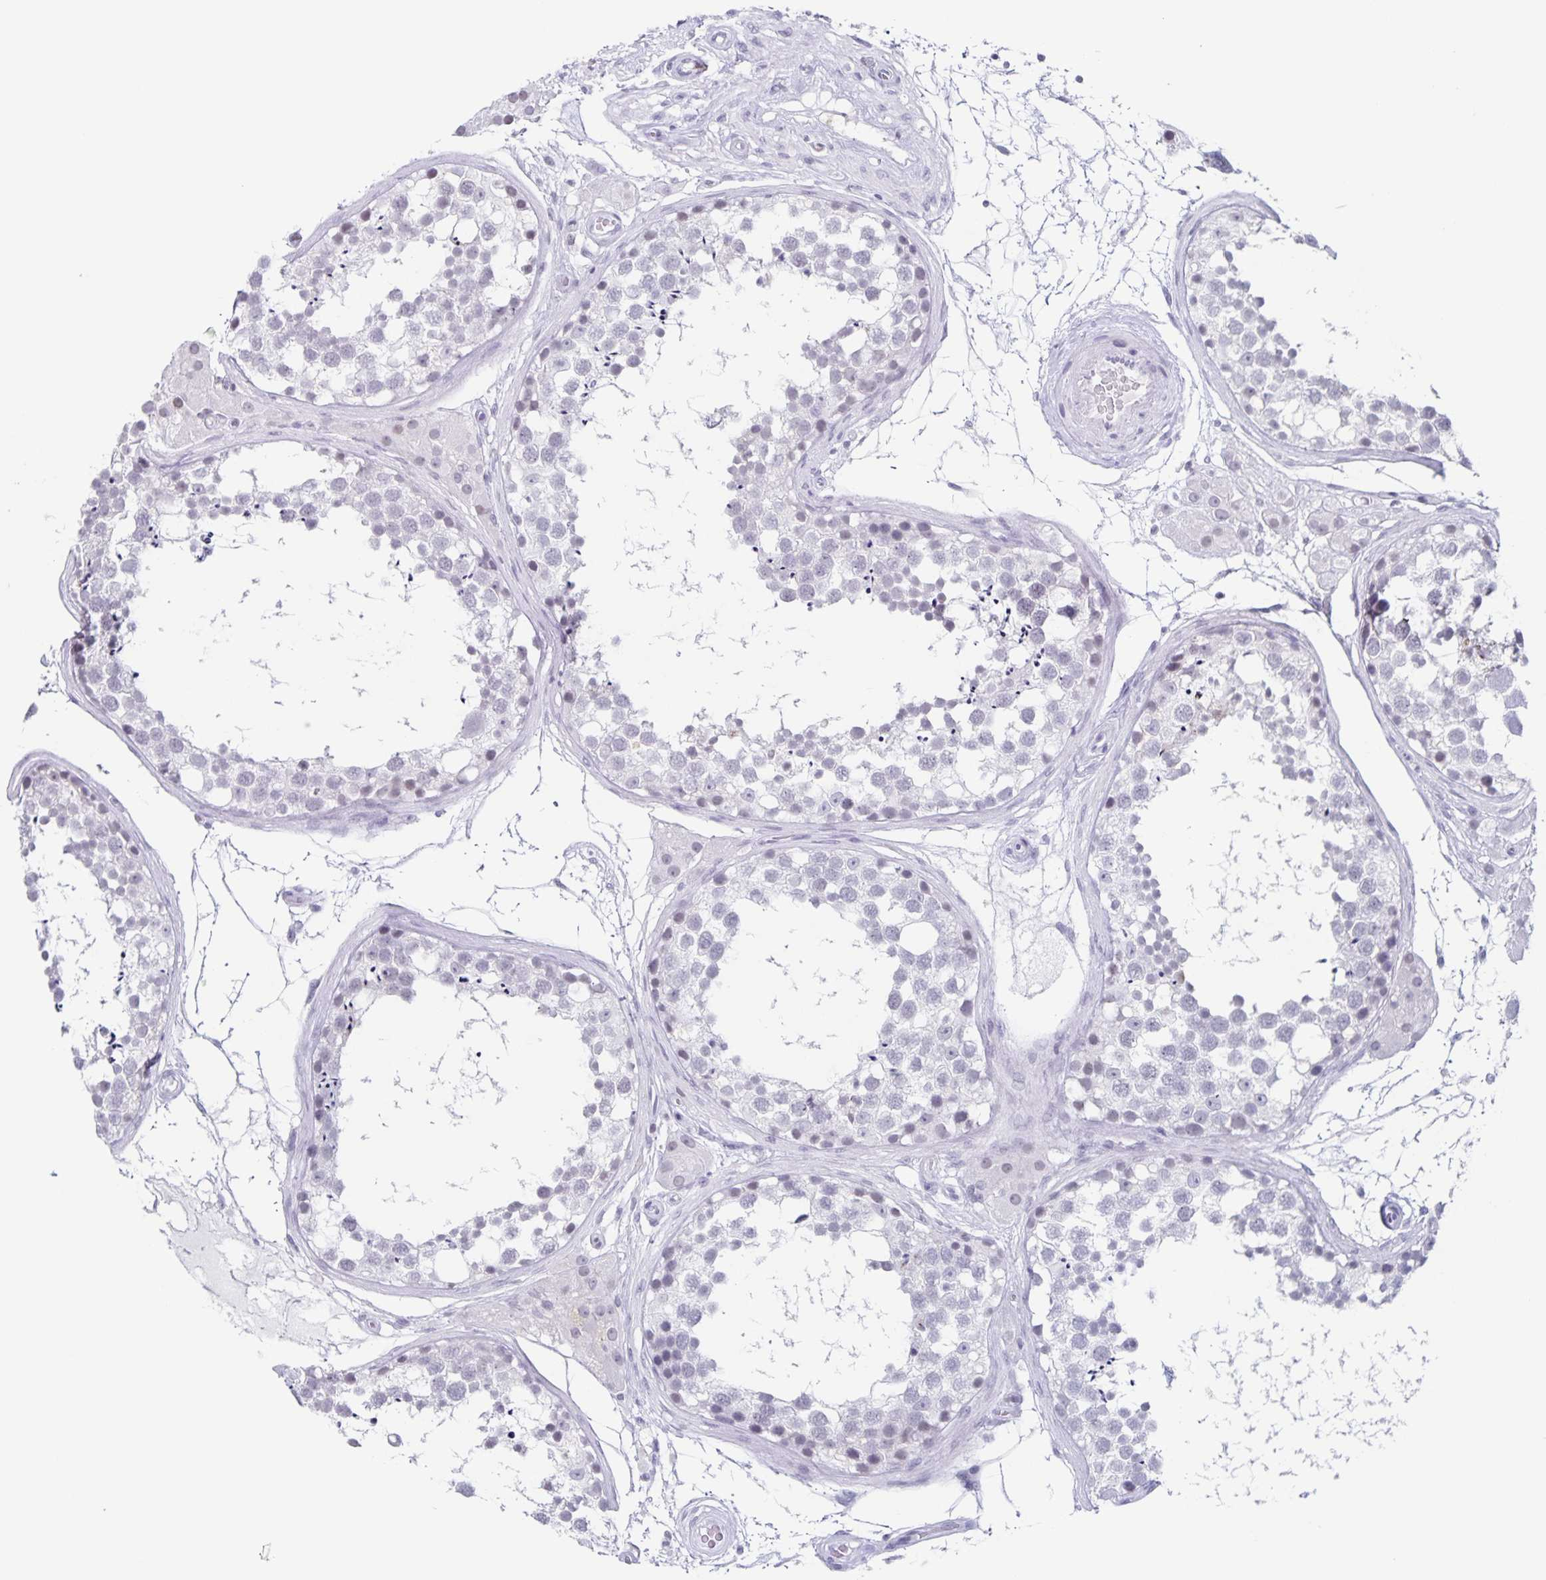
{"staining": {"intensity": "negative", "quantity": "none", "location": "none"}, "tissue": "testis", "cell_type": "Cells in seminiferous ducts", "image_type": "normal", "snomed": [{"axis": "morphology", "description": "Normal tissue, NOS"}, {"axis": "morphology", "description": "Seminoma, NOS"}, {"axis": "topography", "description": "Testis"}], "caption": "This is a image of immunohistochemistry (IHC) staining of normal testis, which shows no staining in cells in seminiferous ducts.", "gene": "LCE6A", "patient": {"sex": "male", "age": 65}}